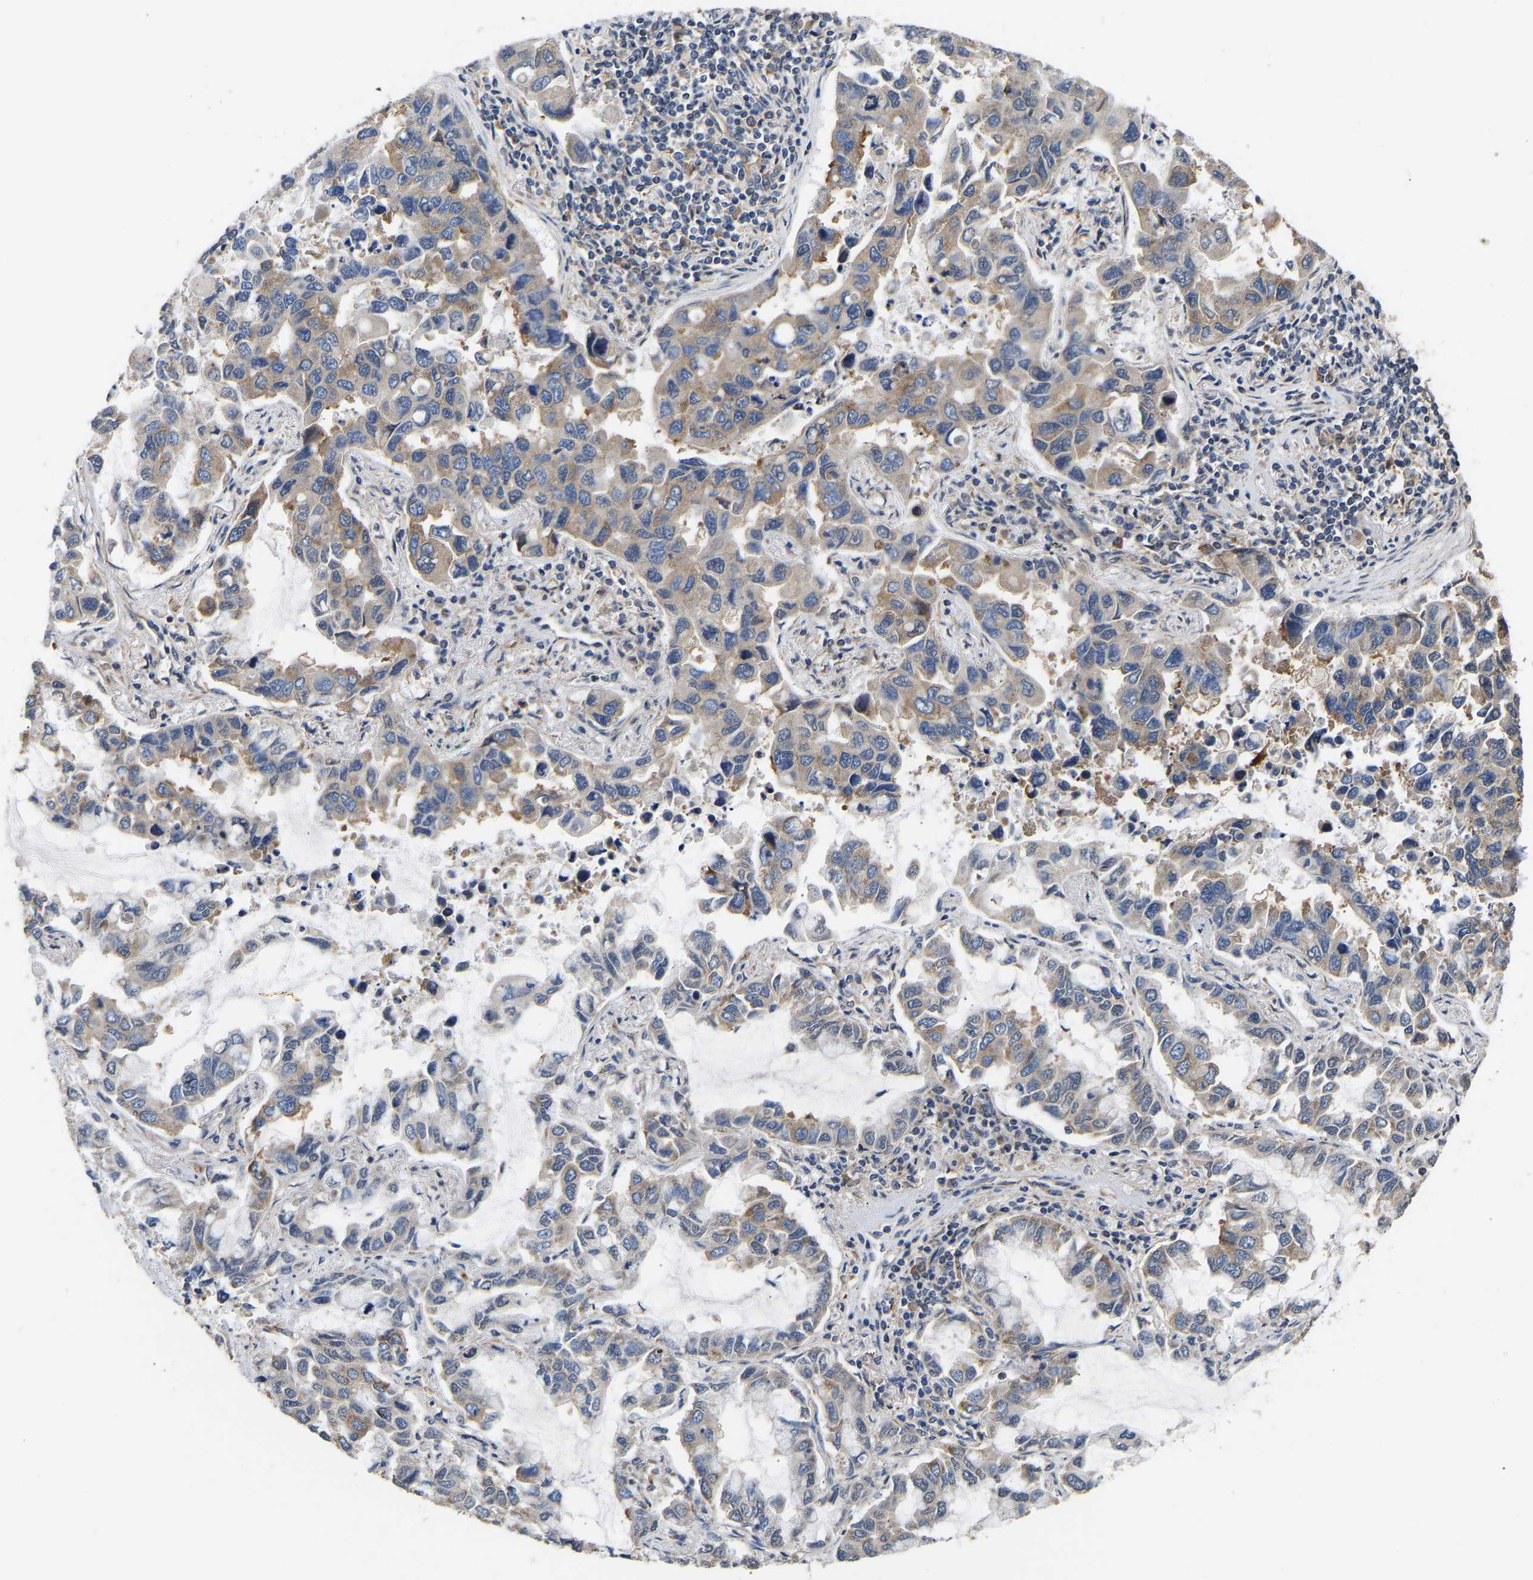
{"staining": {"intensity": "moderate", "quantity": ">75%", "location": "cytoplasmic/membranous"}, "tissue": "lung cancer", "cell_type": "Tumor cells", "image_type": "cancer", "snomed": [{"axis": "morphology", "description": "Adenocarcinoma, NOS"}, {"axis": "topography", "description": "Lung"}], "caption": "Human lung cancer (adenocarcinoma) stained for a protein (brown) reveals moderate cytoplasmic/membranous positive staining in about >75% of tumor cells.", "gene": "AIMP2", "patient": {"sex": "male", "age": 64}}